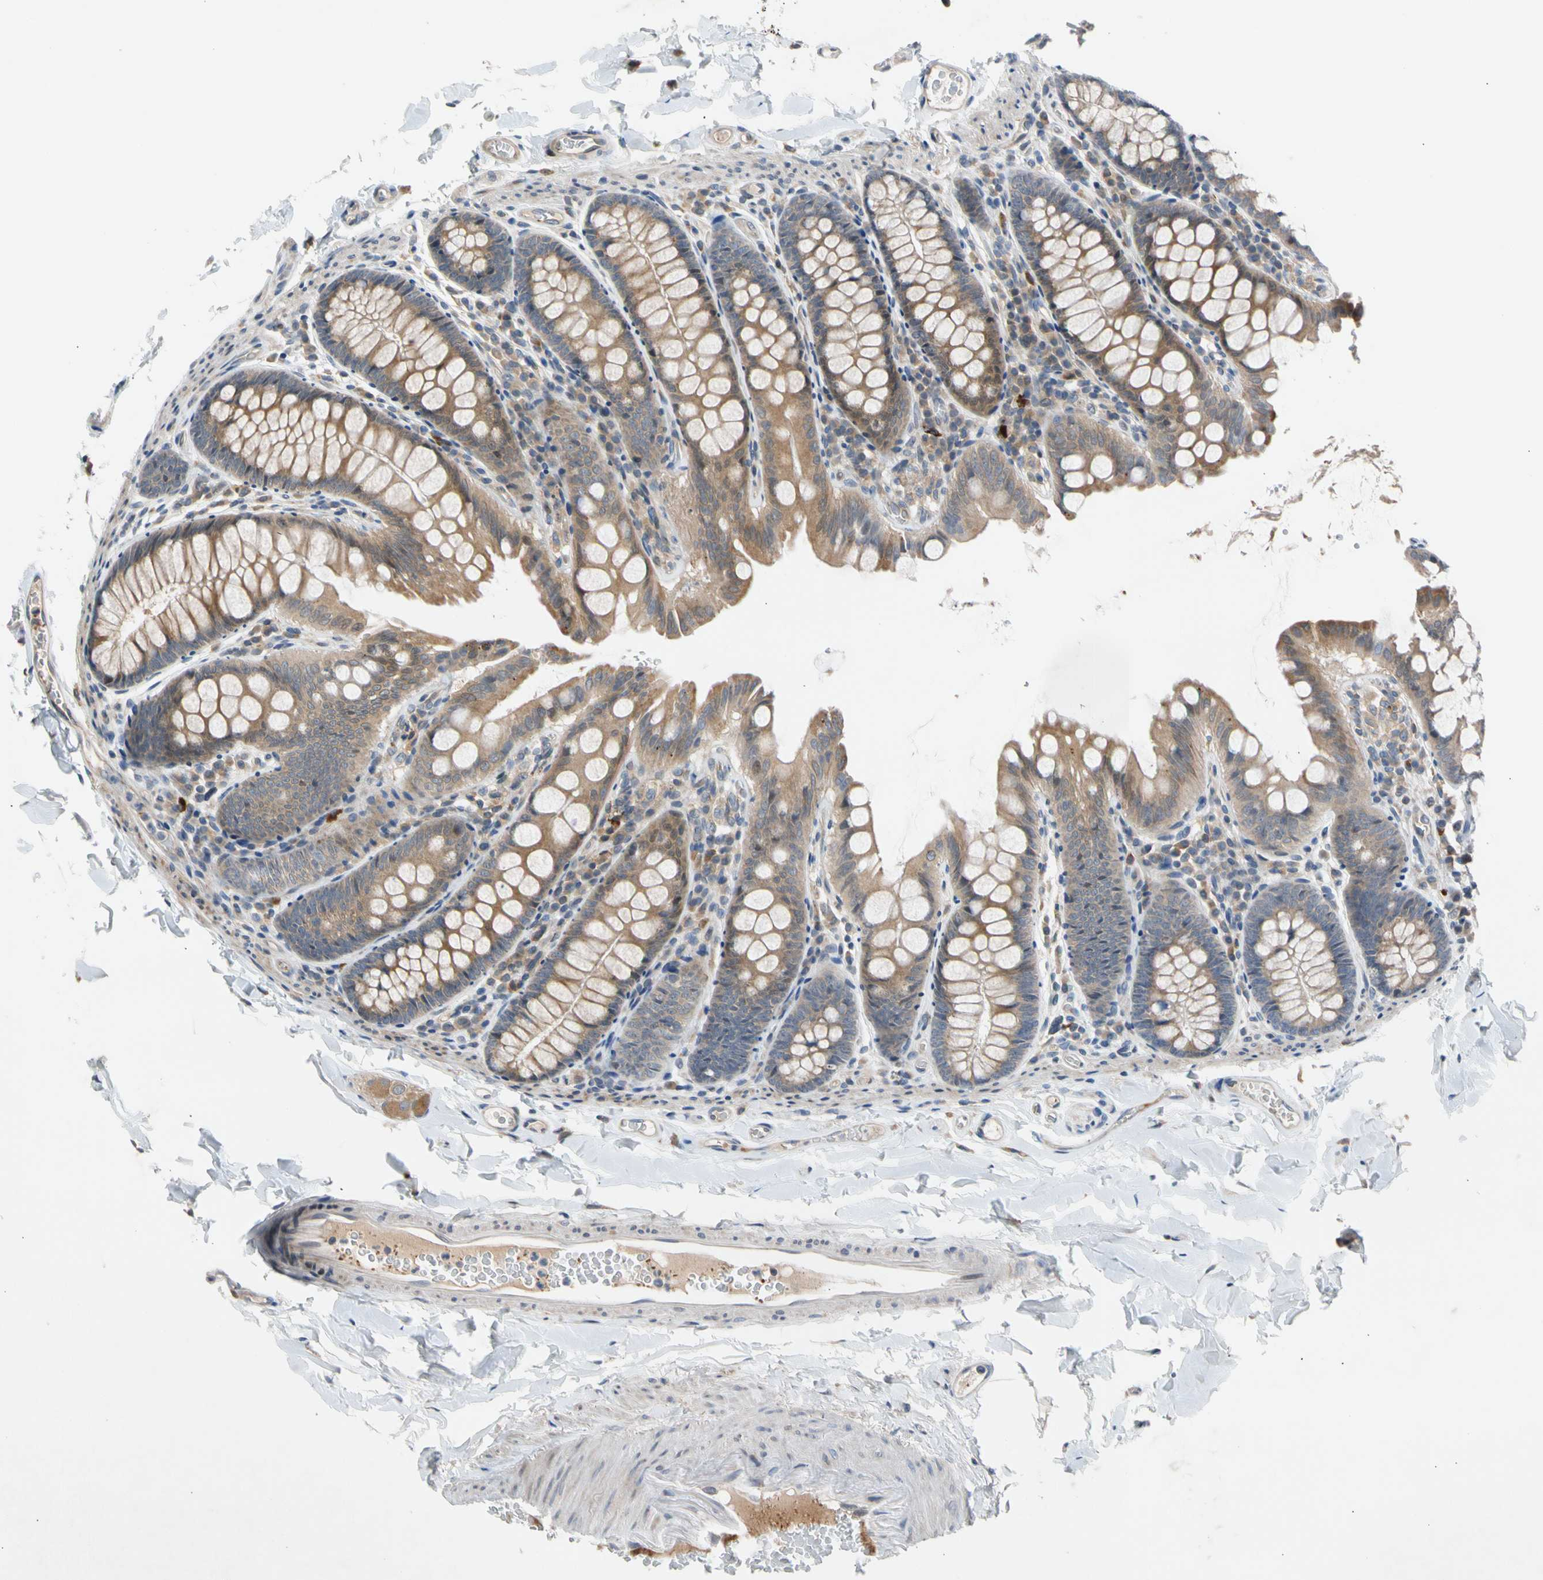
{"staining": {"intensity": "negative", "quantity": "none", "location": "none"}, "tissue": "colon", "cell_type": "Endothelial cells", "image_type": "normal", "snomed": [{"axis": "morphology", "description": "Normal tissue, NOS"}, {"axis": "topography", "description": "Colon"}], "caption": "Endothelial cells show no significant protein expression in unremarkable colon.", "gene": "CNST", "patient": {"sex": "female", "age": 61}}